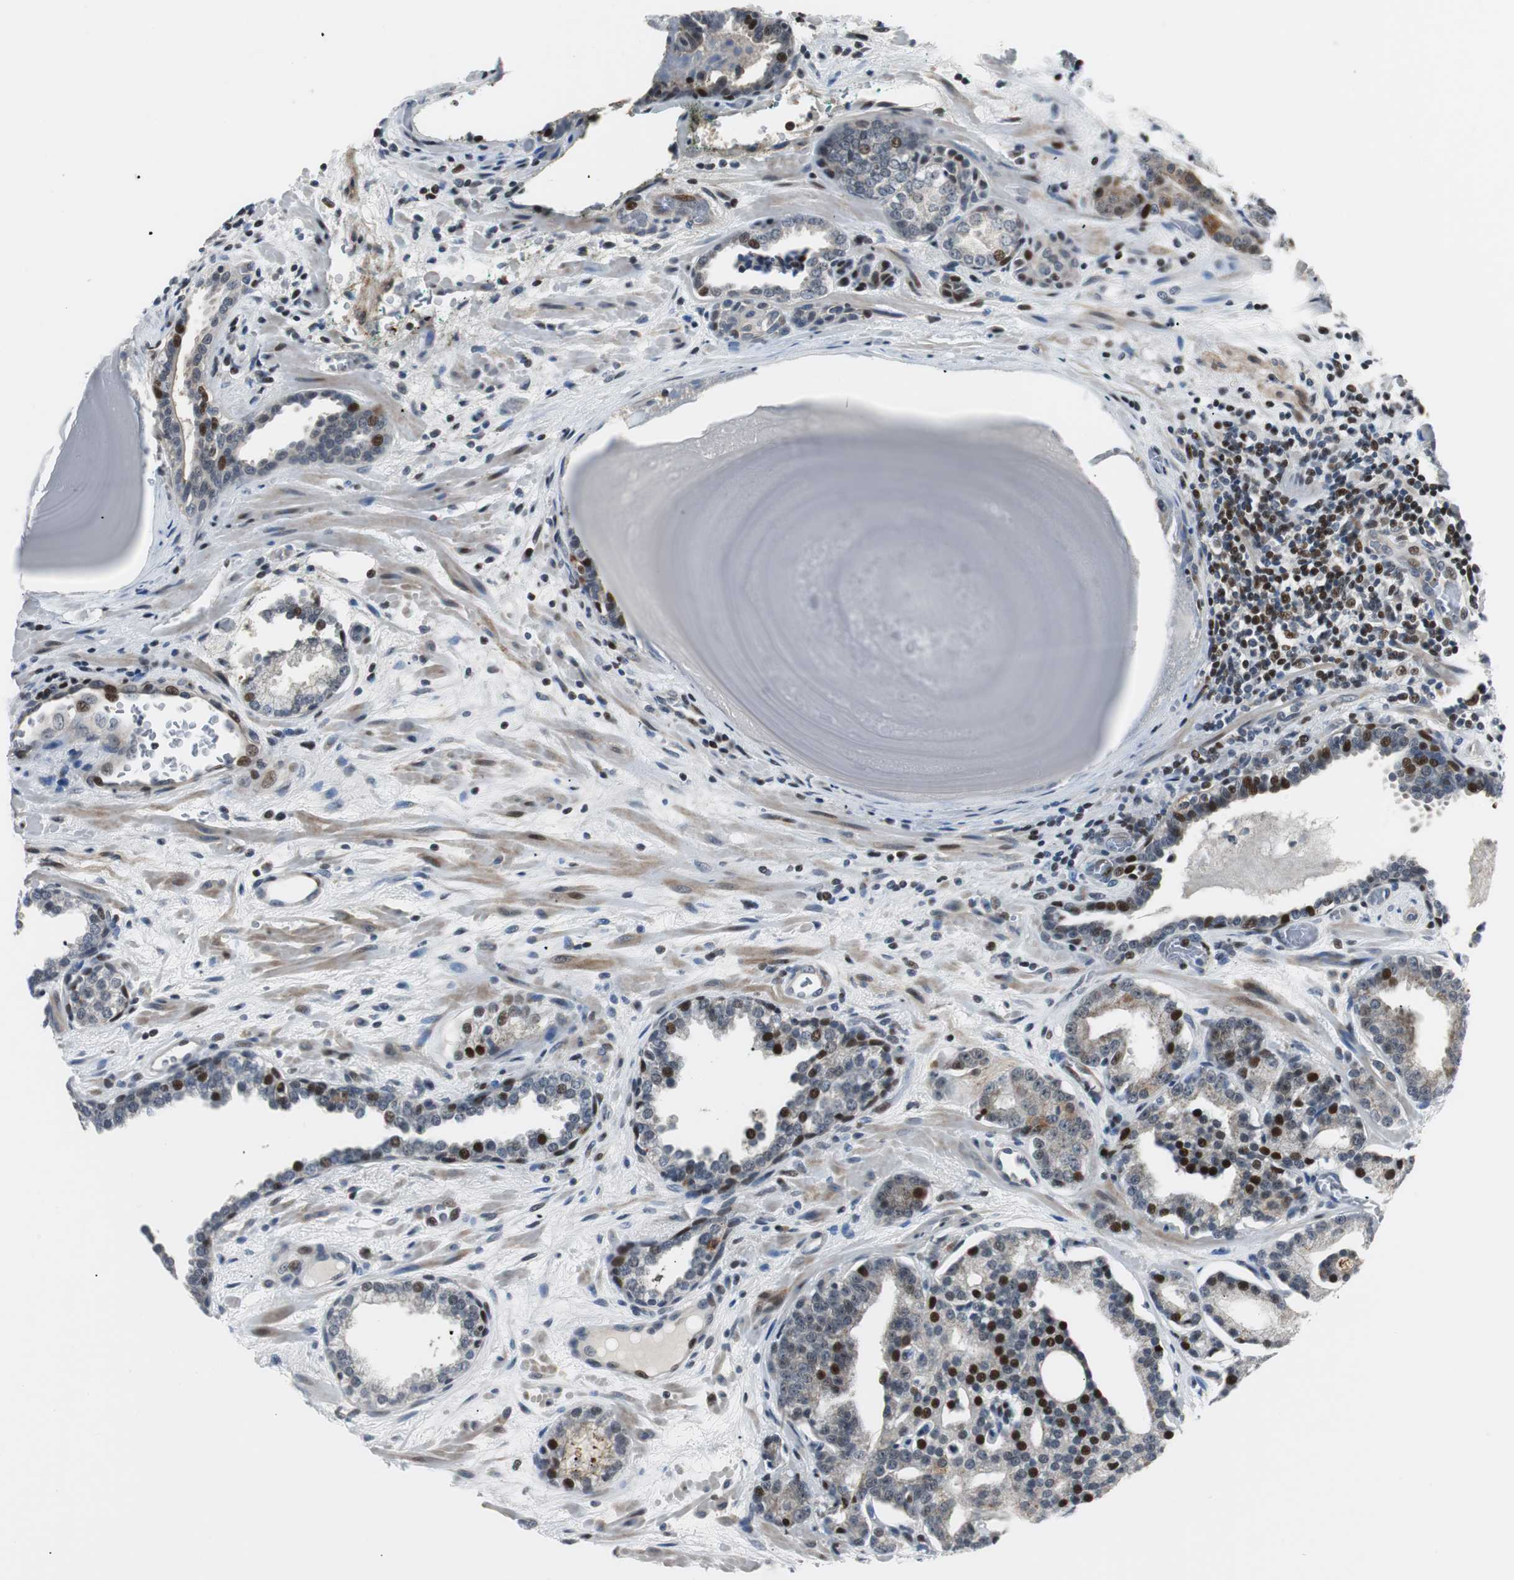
{"staining": {"intensity": "strong", "quantity": "25%-75%", "location": "nuclear"}, "tissue": "prostate cancer", "cell_type": "Tumor cells", "image_type": "cancer", "snomed": [{"axis": "morphology", "description": "Adenocarcinoma, Low grade"}, {"axis": "topography", "description": "Prostate"}], "caption": "Brown immunohistochemical staining in human prostate cancer demonstrates strong nuclear positivity in about 25%-75% of tumor cells.", "gene": "RAD1", "patient": {"sex": "male", "age": 63}}